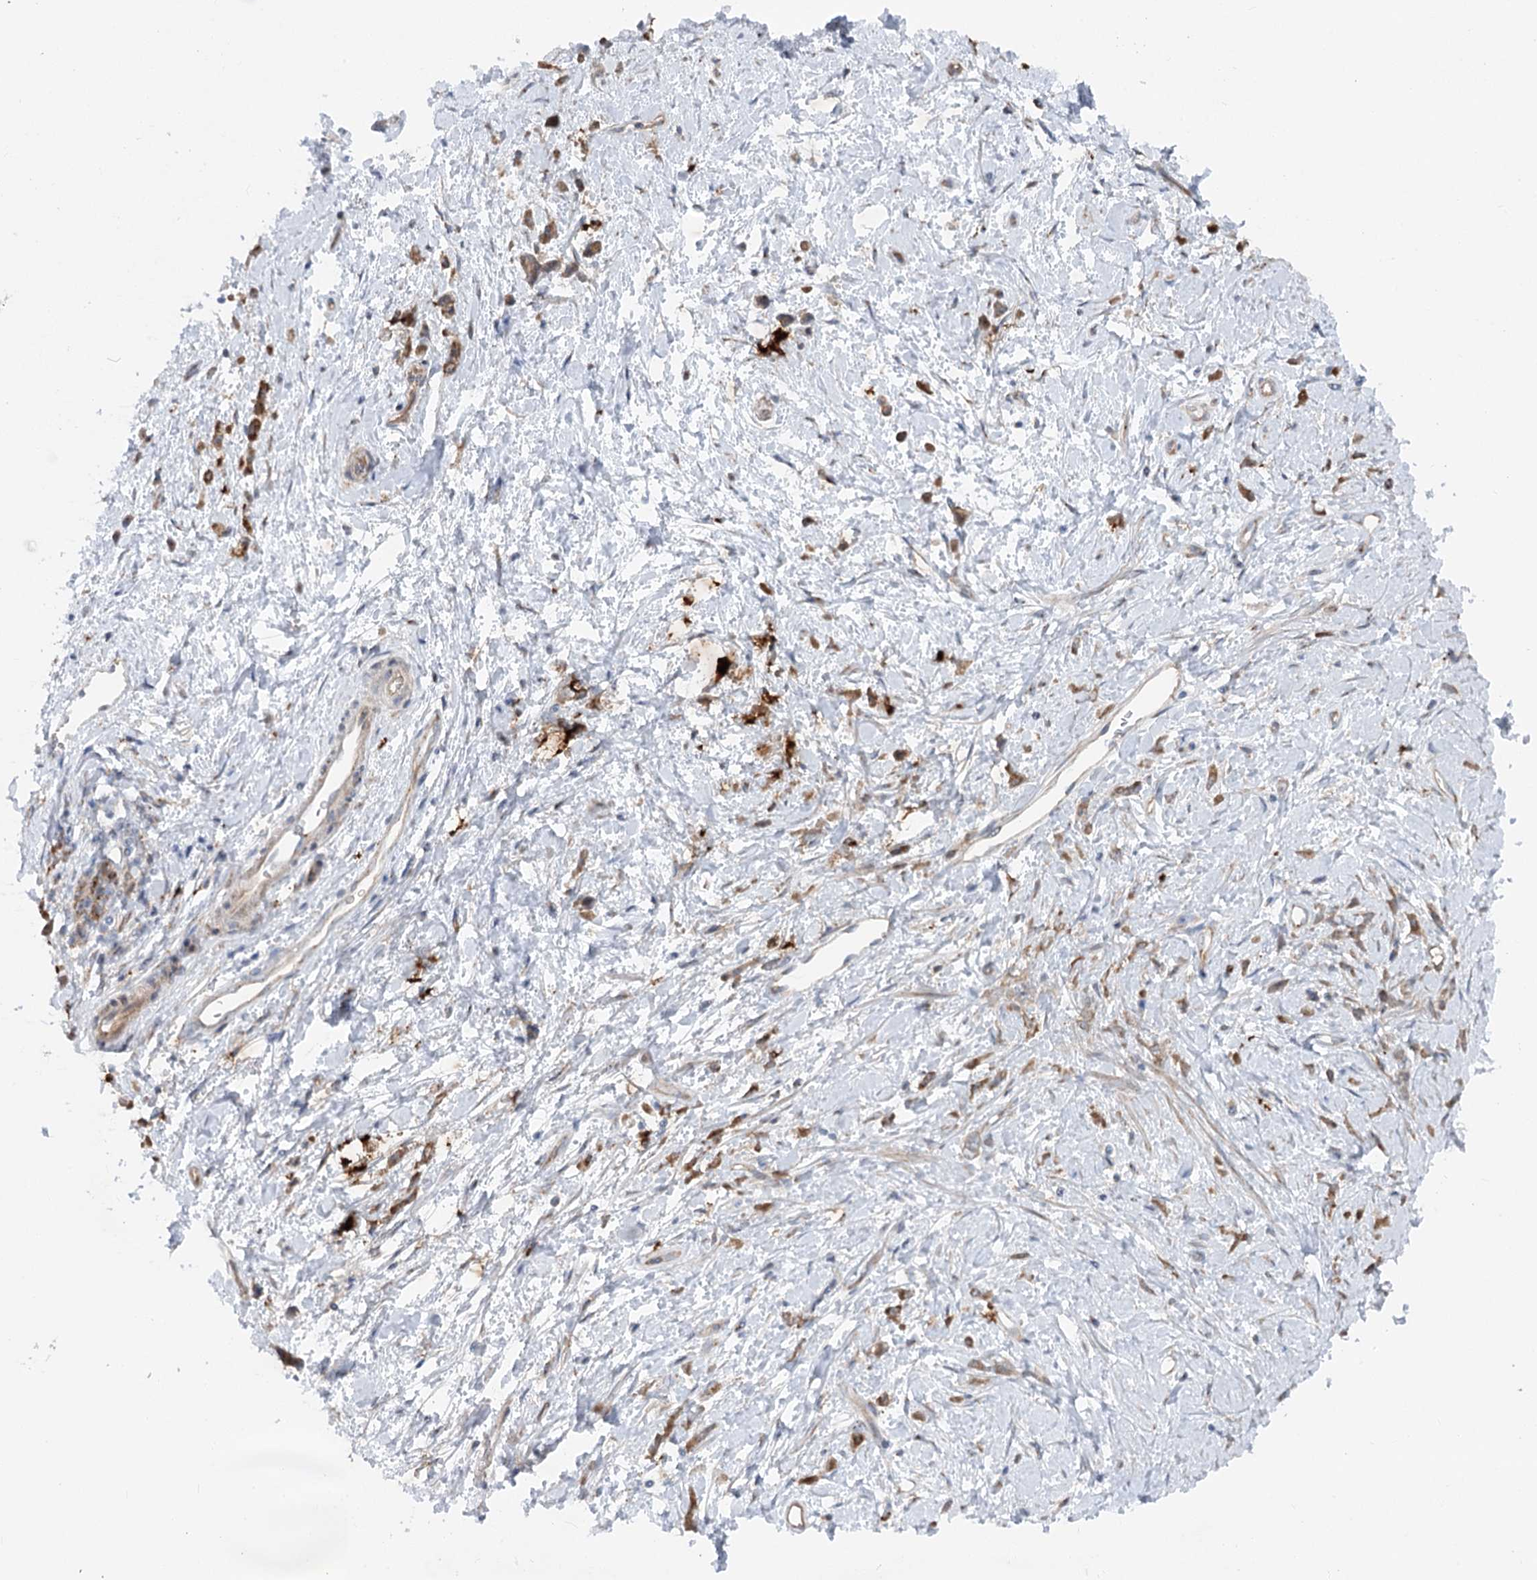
{"staining": {"intensity": "moderate", "quantity": ">75%", "location": "cytoplasmic/membranous"}, "tissue": "stomach cancer", "cell_type": "Tumor cells", "image_type": "cancer", "snomed": [{"axis": "morphology", "description": "Adenocarcinoma, NOS"}, {"axis": "topography", "description": "Stomach"}], "caption": "Immunohistochemical staining of human stomach adenocarcinoma displays medium levels of moderate cytoplasmic/membranous protein expression in approximately >75% of tumor cells.", "gene": "SCN11A", "patient": {"sex": "female", "age": 60}}